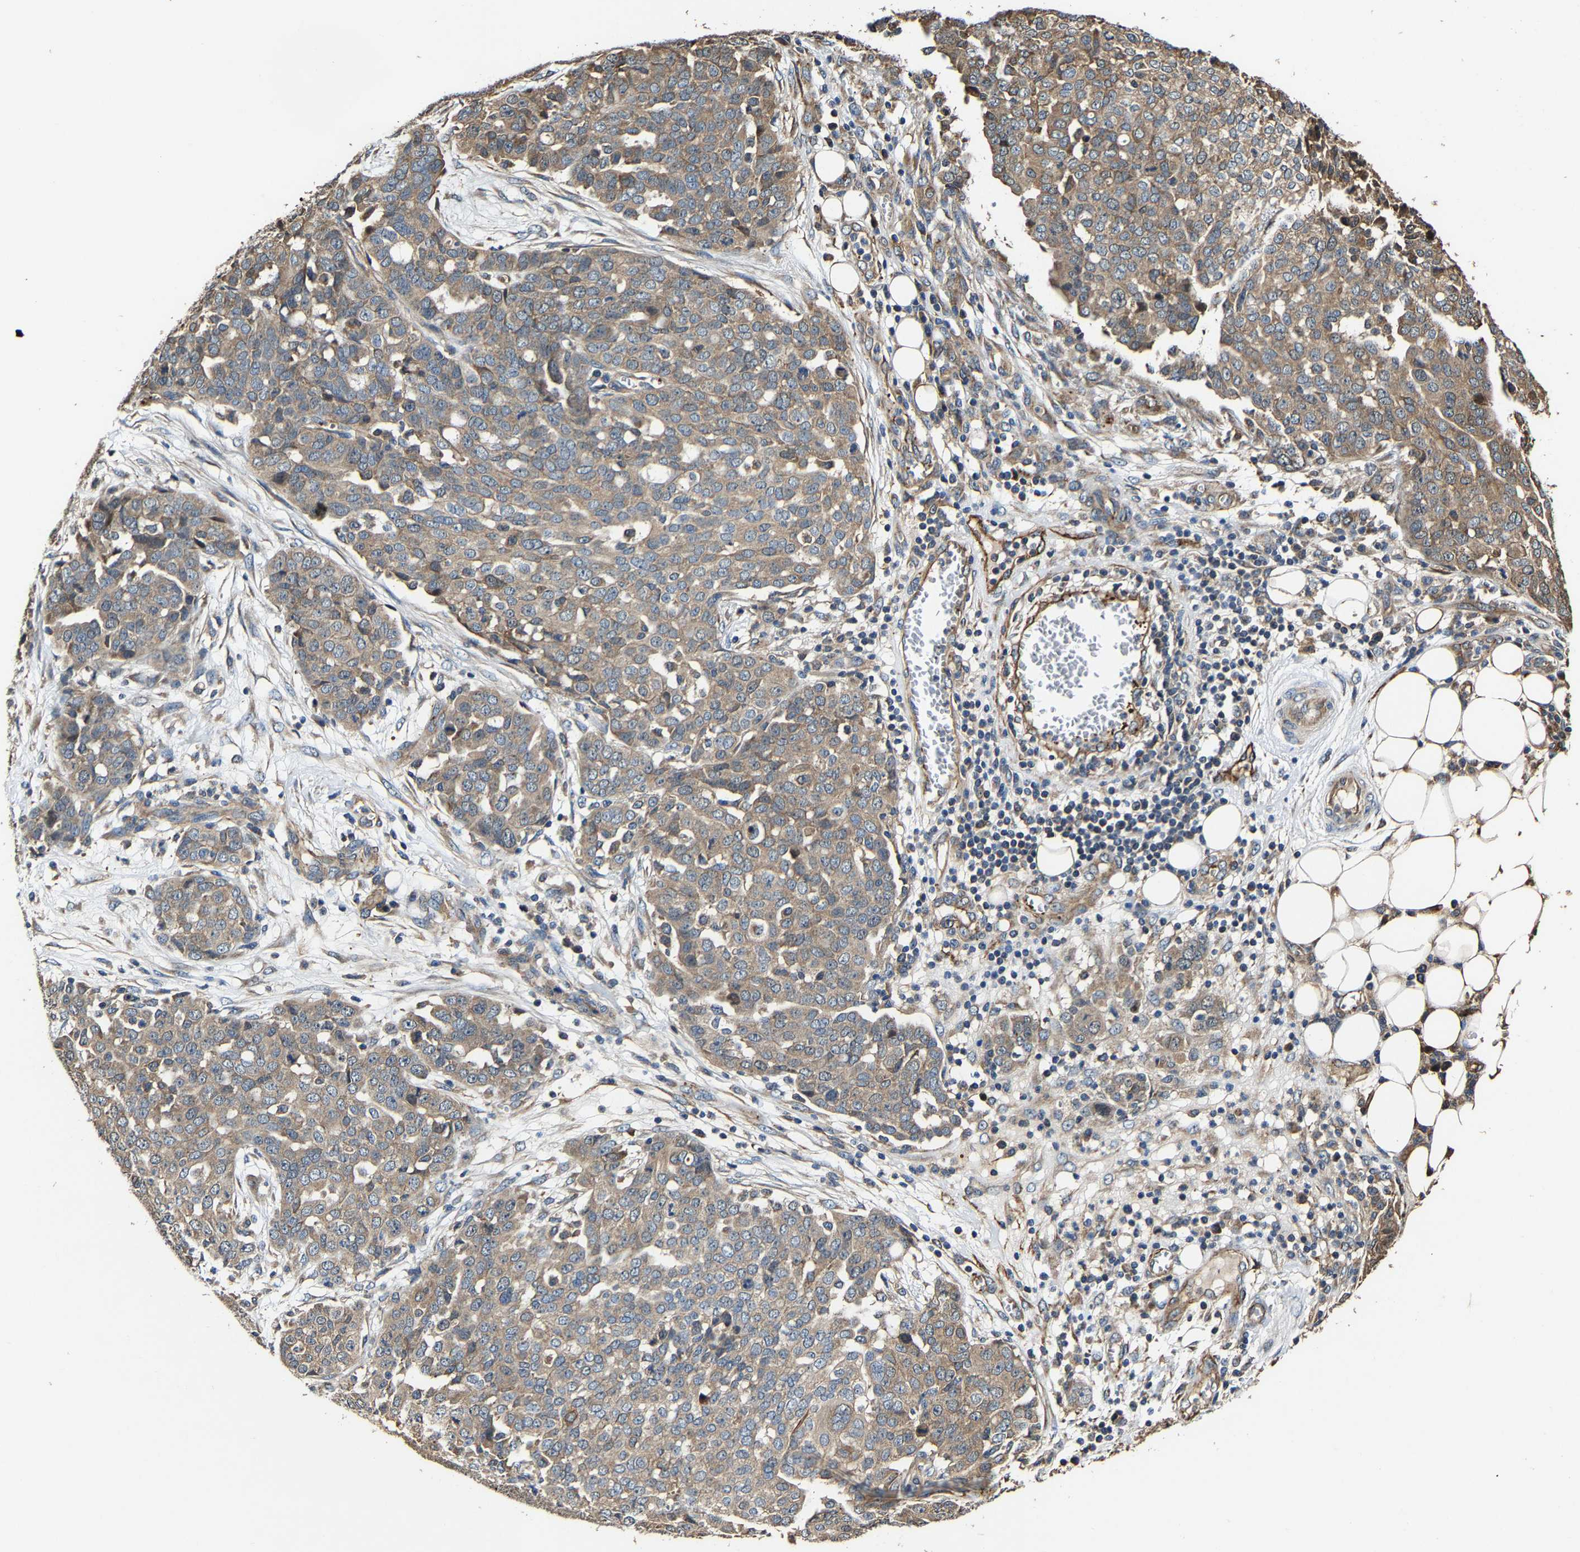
{"staining": {"intensity": "moderate", "quantity": ">75%", "location": "cytoplasmic/membranous"}, "tissue": "ovarian cancer", "cell_type": "Tumor cells", "image_type": "cancer", "snomed": [{"axis": "morphology", "description": "Cystadenocarcinoma, serous, NOS"}, {"axis": "topography", "description": "Soft tissue"}, {"axis": "topography", "description": "Ovary"}], "caption": "An image of serous cystadenocarcinoma (ovarian) stained for a protein displays moderate cytoplasmic/membranous brown staining in tumor cells.", "gene": "GFRA3", "patient": {"sex": "female", "age": 57}}